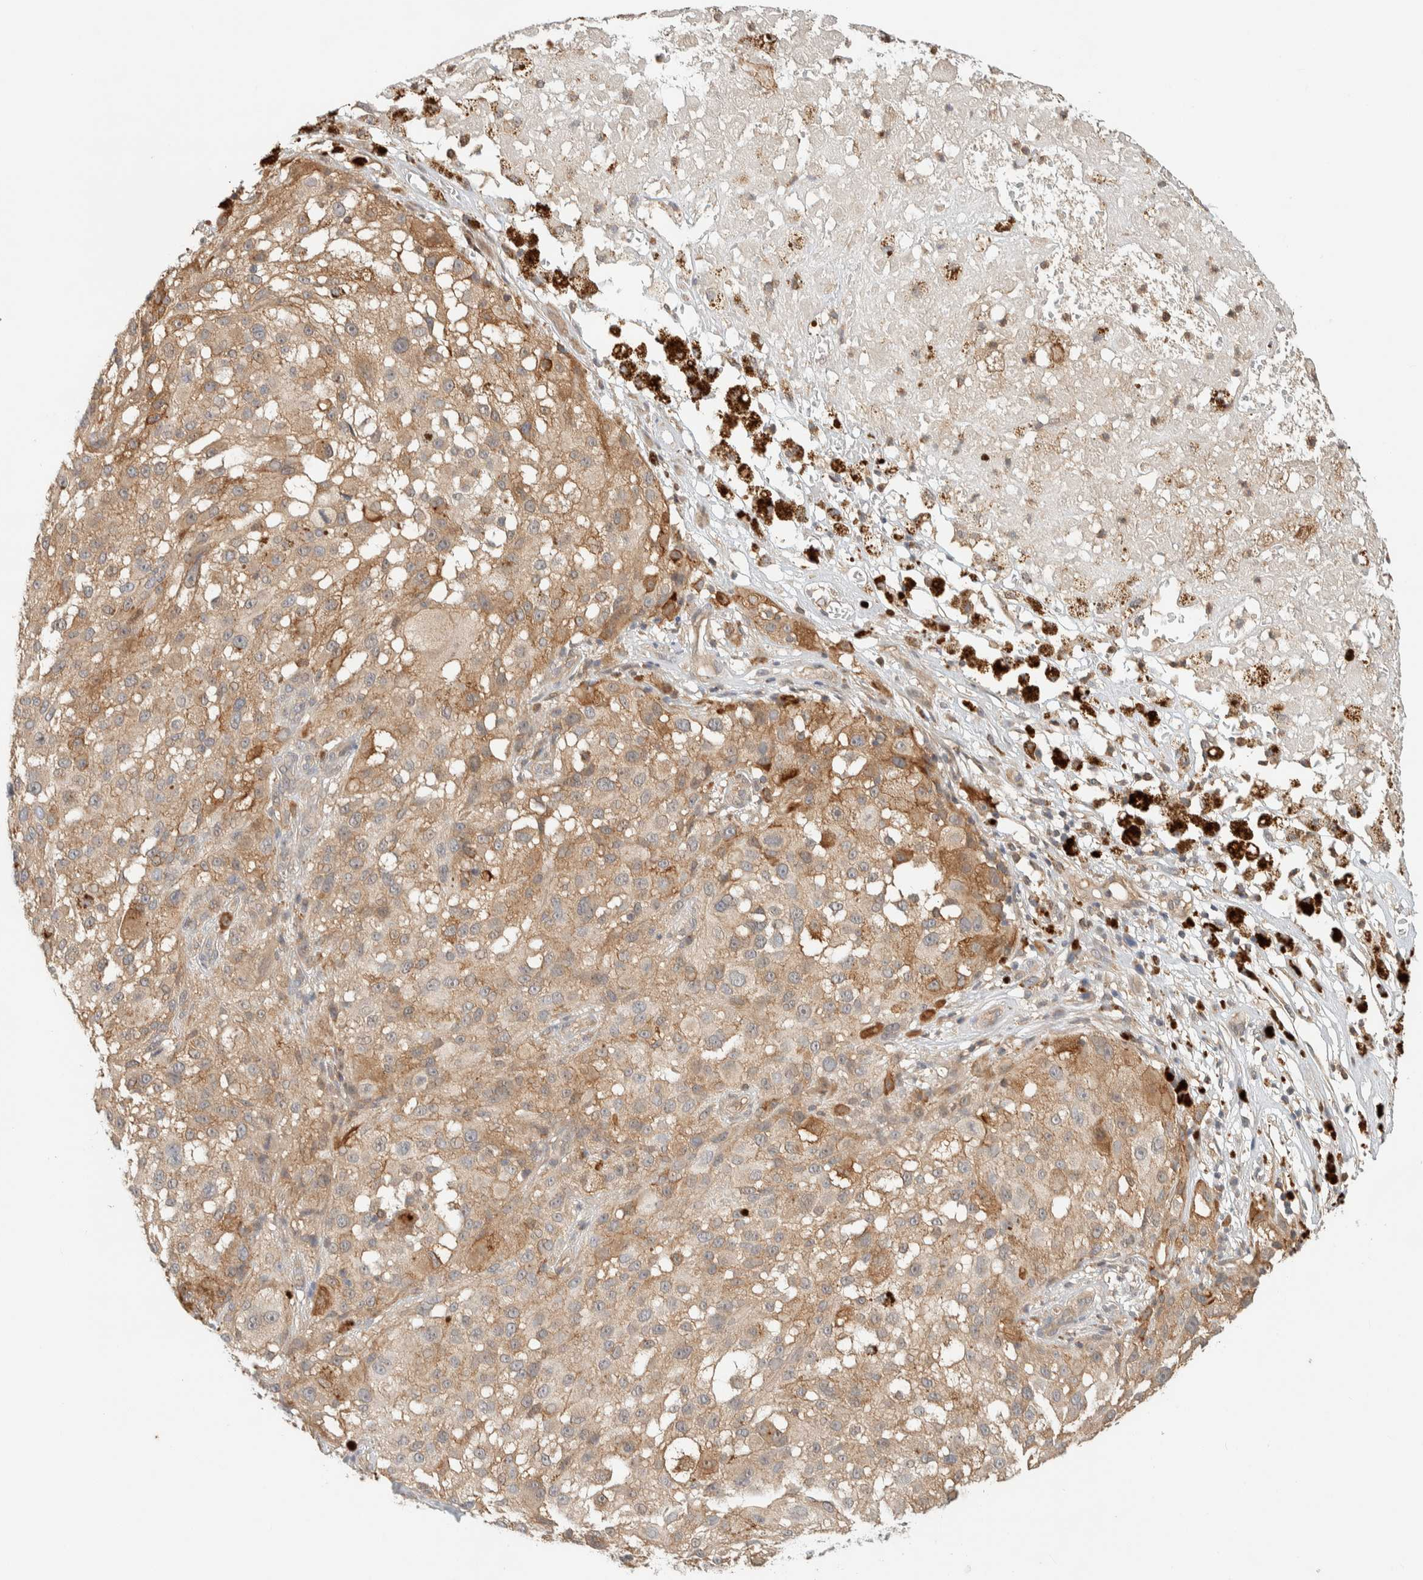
{"staining": {"intensity": "moderate", "quantity": ">75%", "location": "cytoplasmic/membranous"}, "tissue": "melanoma", "cell_type": "Tumor cells", "image_type": "cancer", "snomed": [{"axis": "morphology", "description": "Necrosis, NOS"}, {"axis": "morphology", "description": "Malignant melanoma, NOS"}, {"axis": "topography", "description": "Skin"}], "caption": "Melanoma was stained to show a protein in brown. There is medium levels of moderate cytoplasmic/membranous expression in about >75% of tumor cells. (brown staining indicates protein expression, while blue staining denotes nuclei).", "gene": "RAB11FIP1", "patient": {"sex": "female", "age": 87}}